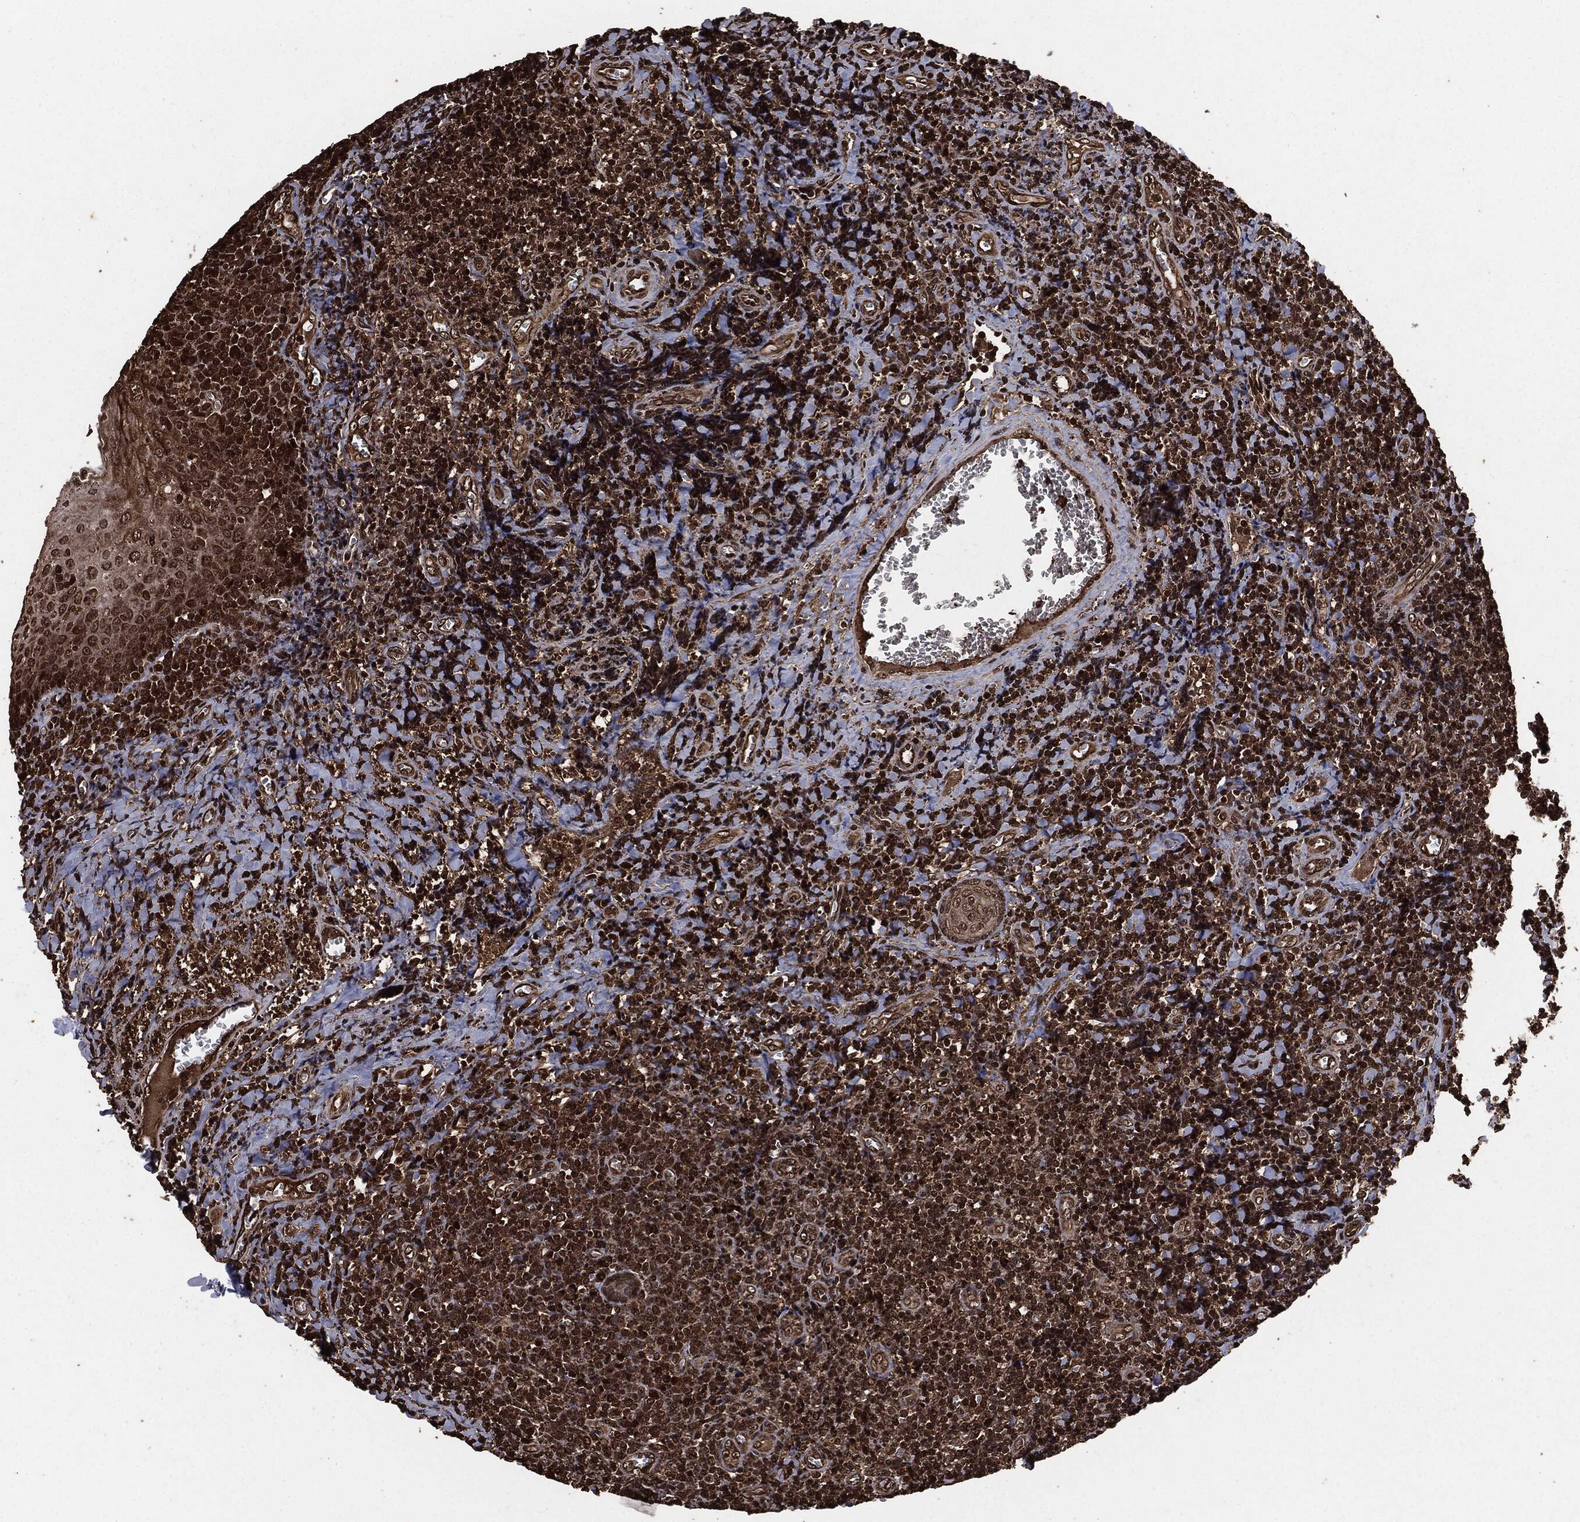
{"staining": {"intensity": "strong", "quantity": "25%-75%", "location": "cytoplasmic/membranous"}, "tissue": "tonsil", "cell_type": "Germinal center cells", "image_type": "normal", "snomed": [{"axis": "morphology", "description": "Normal tissue, NOS"}, {"axis": "morphology", "description": "Inflammation, NOS"}, {"axis": "topography", "description": "Tonsil"}], "caption": "The micrograph shows staining of unremarkable tonsil, revealing strong cytoplasmic/membranous protein expression (brown color) within germinal center cells.", "gene": "EGFR", "patient": {"sex": "female", "age": 31}}